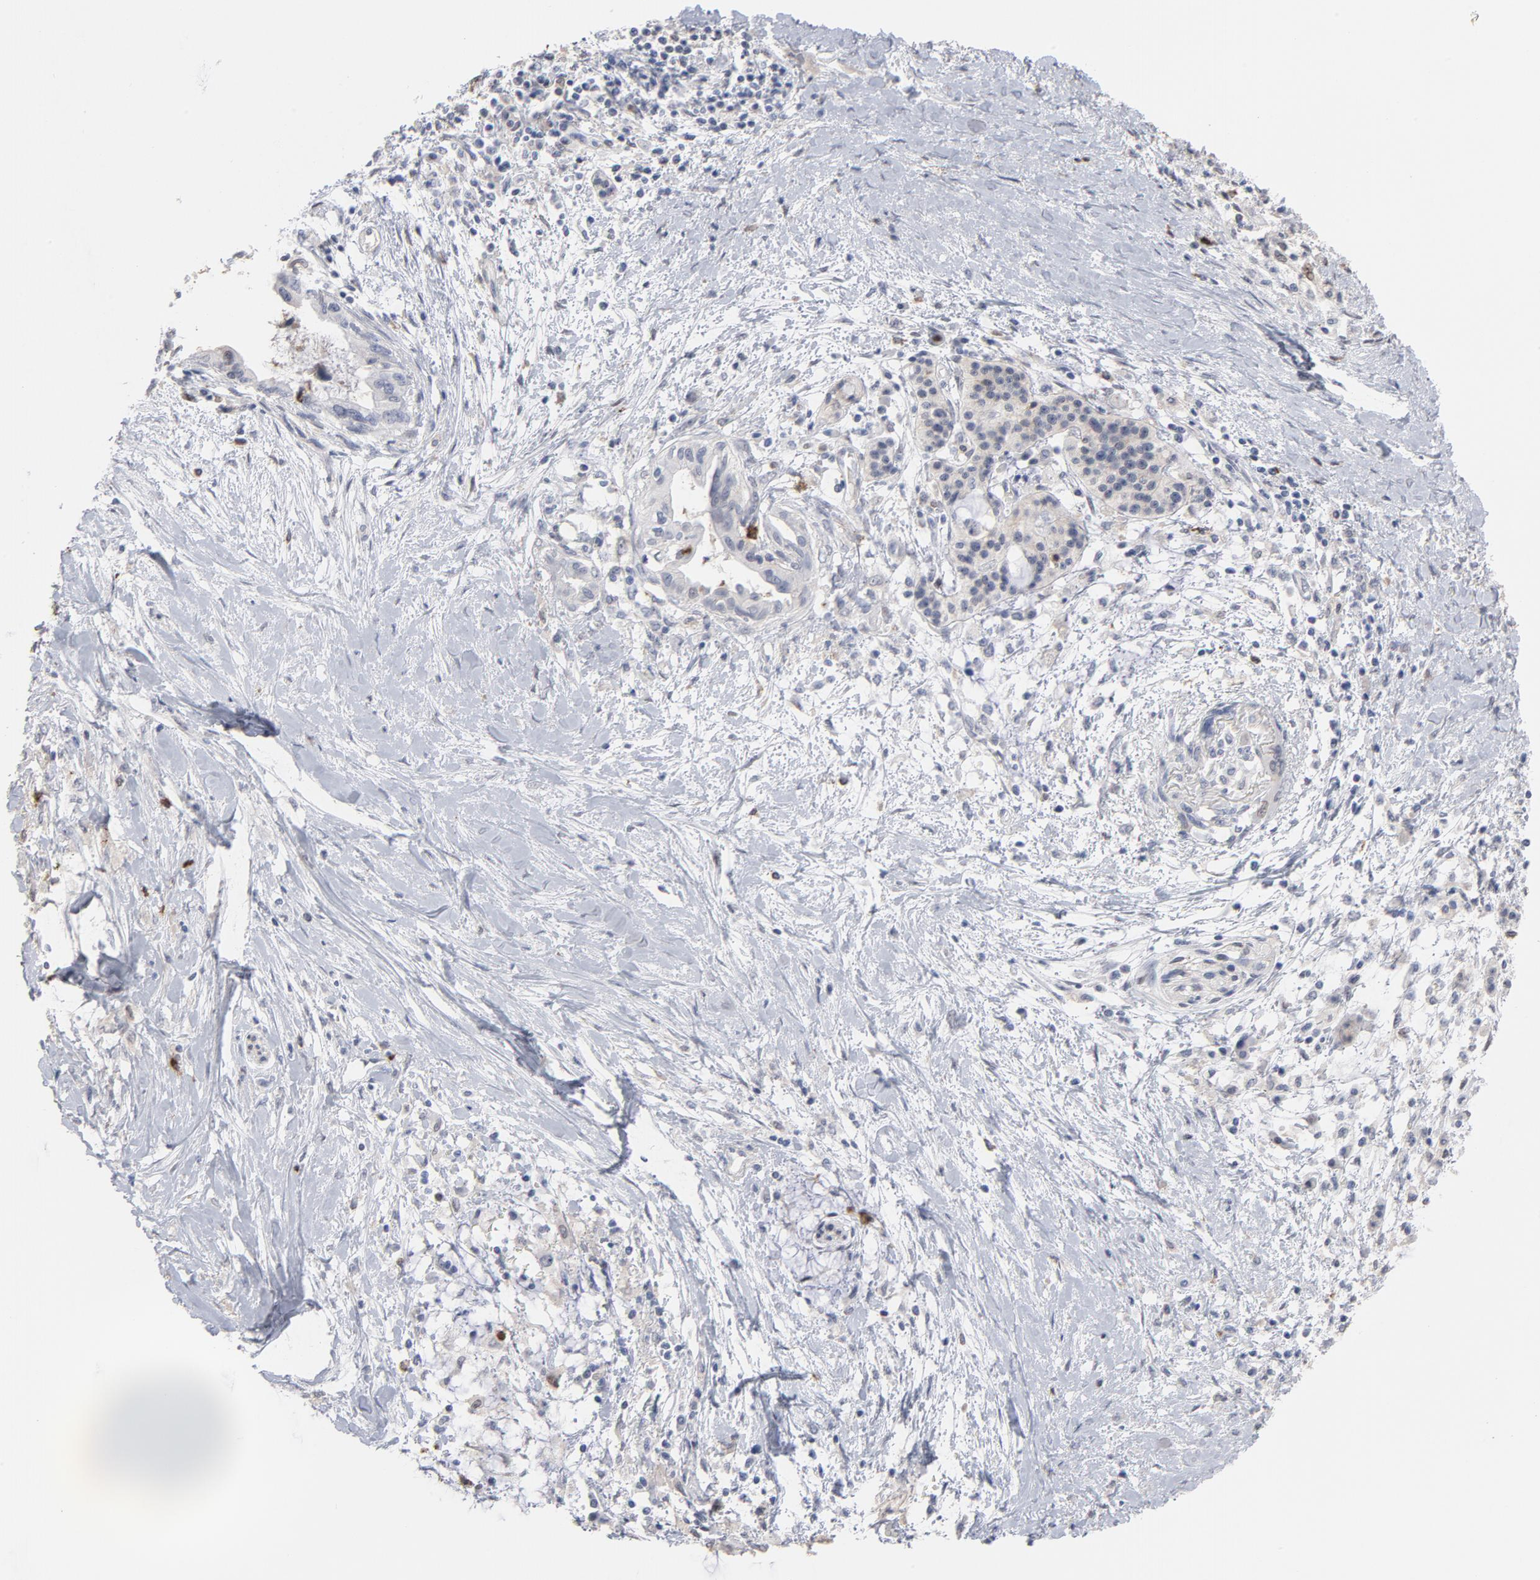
{"staining": {"intensity": "weak", "quantity": "<25%", "location": "cytoplasmic/membranous"}, "tissue": "pancreatic cancer", "cell_type": "Tumor cells", "image_type": "cancer", "snomed": [{"axis": "morphology", "description": "Adenocarcinoma, NOS"}, {"axis": "topography", "description": "Pancreas"}], "caption": "An immunohistochemistry micrograph of pancreatic adenocarcinoma is shown. There is no staining in tumor cells of pancreatic adenocarcinoma.", "gene": "PNMA1", "patient": {"sex": "female", "age": 64}}